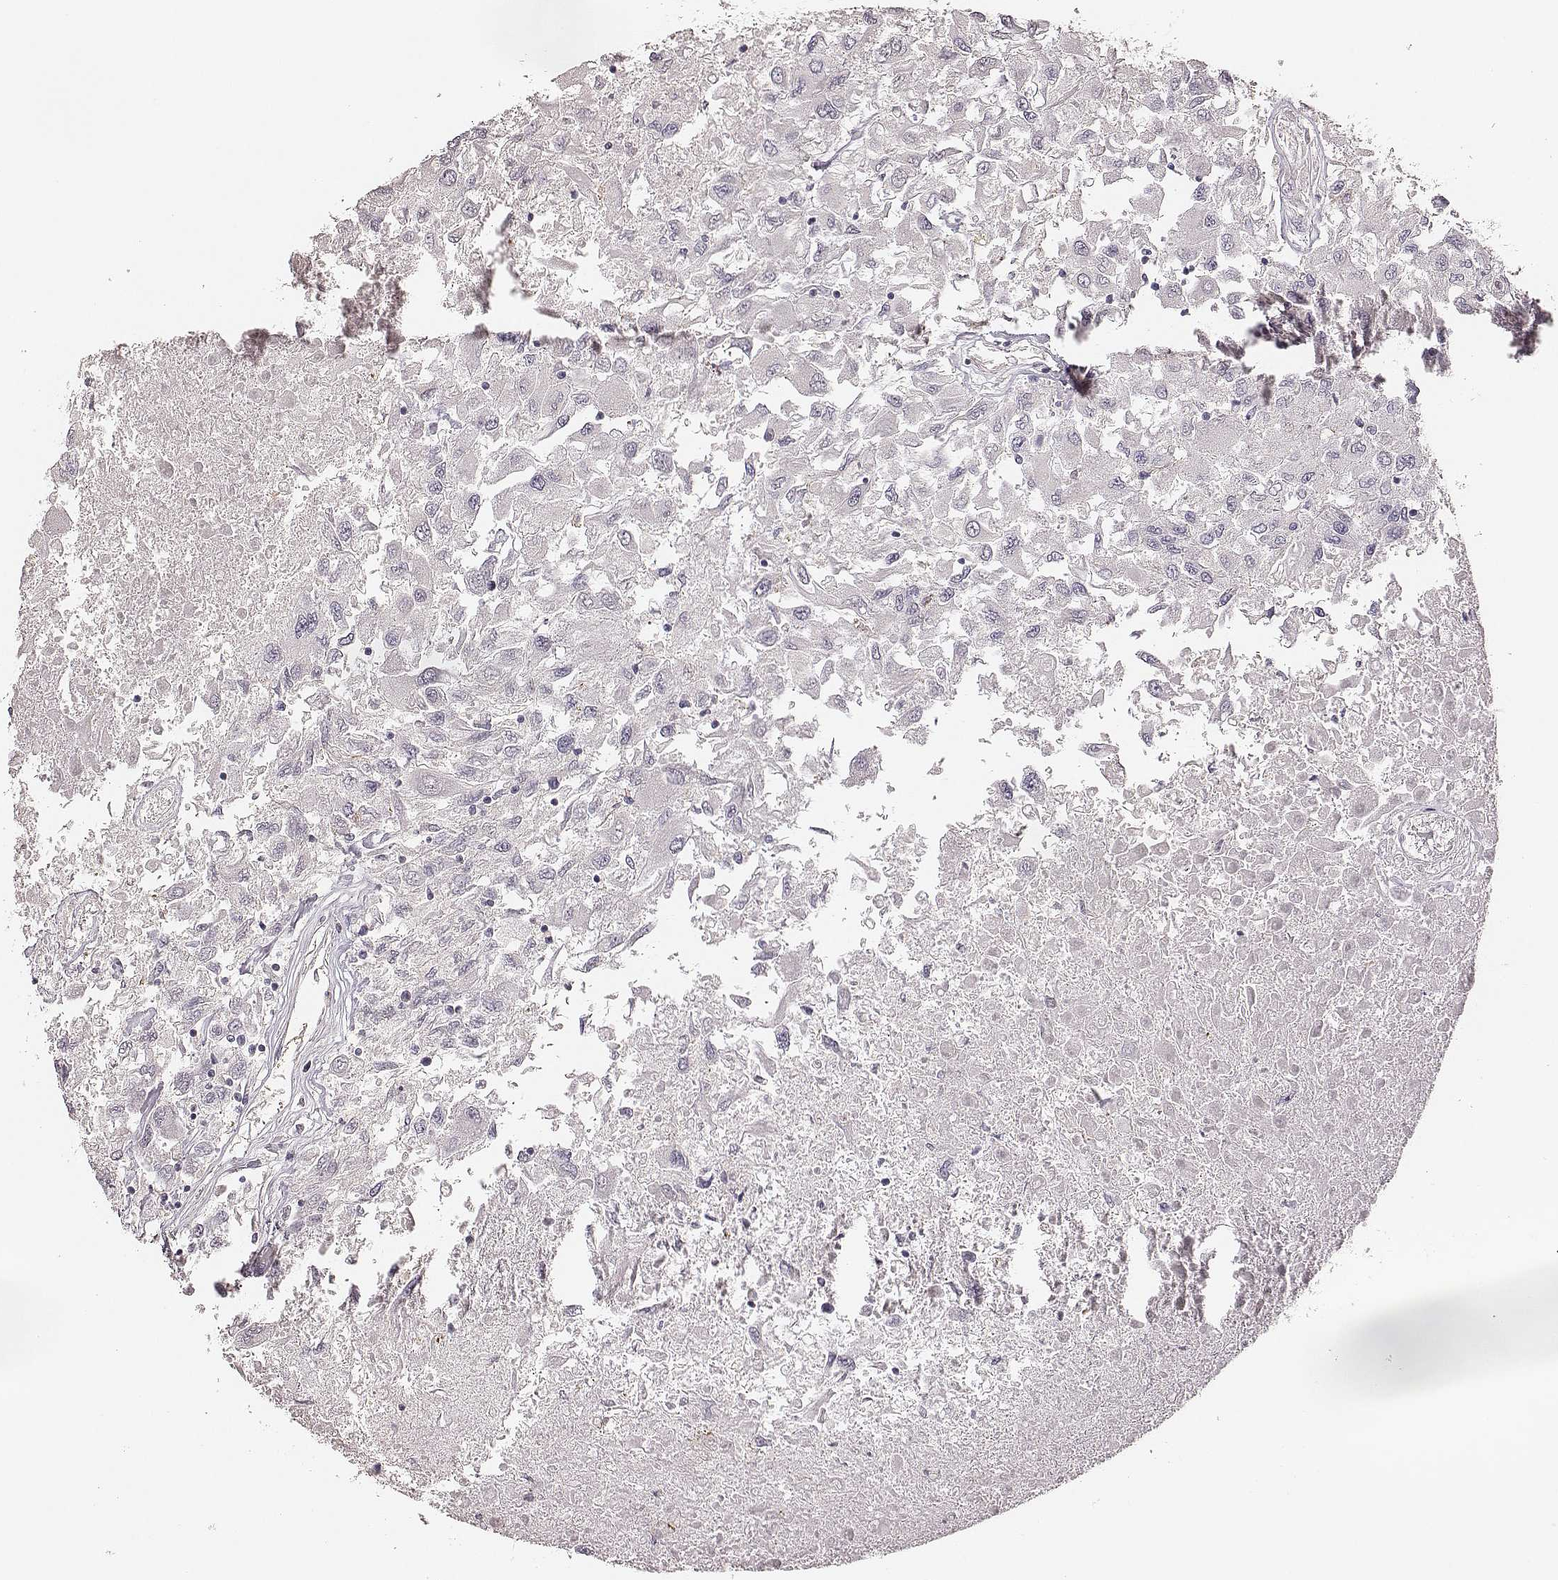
{"staining": {"intensity": "negative", "quantity": "none", "location": "none"}, "tissue": "renal cancer", "cell_type": "Tumor cells", "image_type": "cancer", "snomed": [{"axis": "morphology", "description": "Adenocarcinoma, NOS"}, {"axis": "topography", "description": "Kidney"}], "caption": "Micrograph shows no protein expression in tumor cells of adenocarcinoma (renal) tissue. The staining was performed using DAB (3,3'-diaminobenzidine) to visualize the protein expression in brown, while the nuclei were stained in blue with hematoxylin (Magnification: 20x).", "gene": "ZYX", "patient": {"sex": "female", "age": 76}}